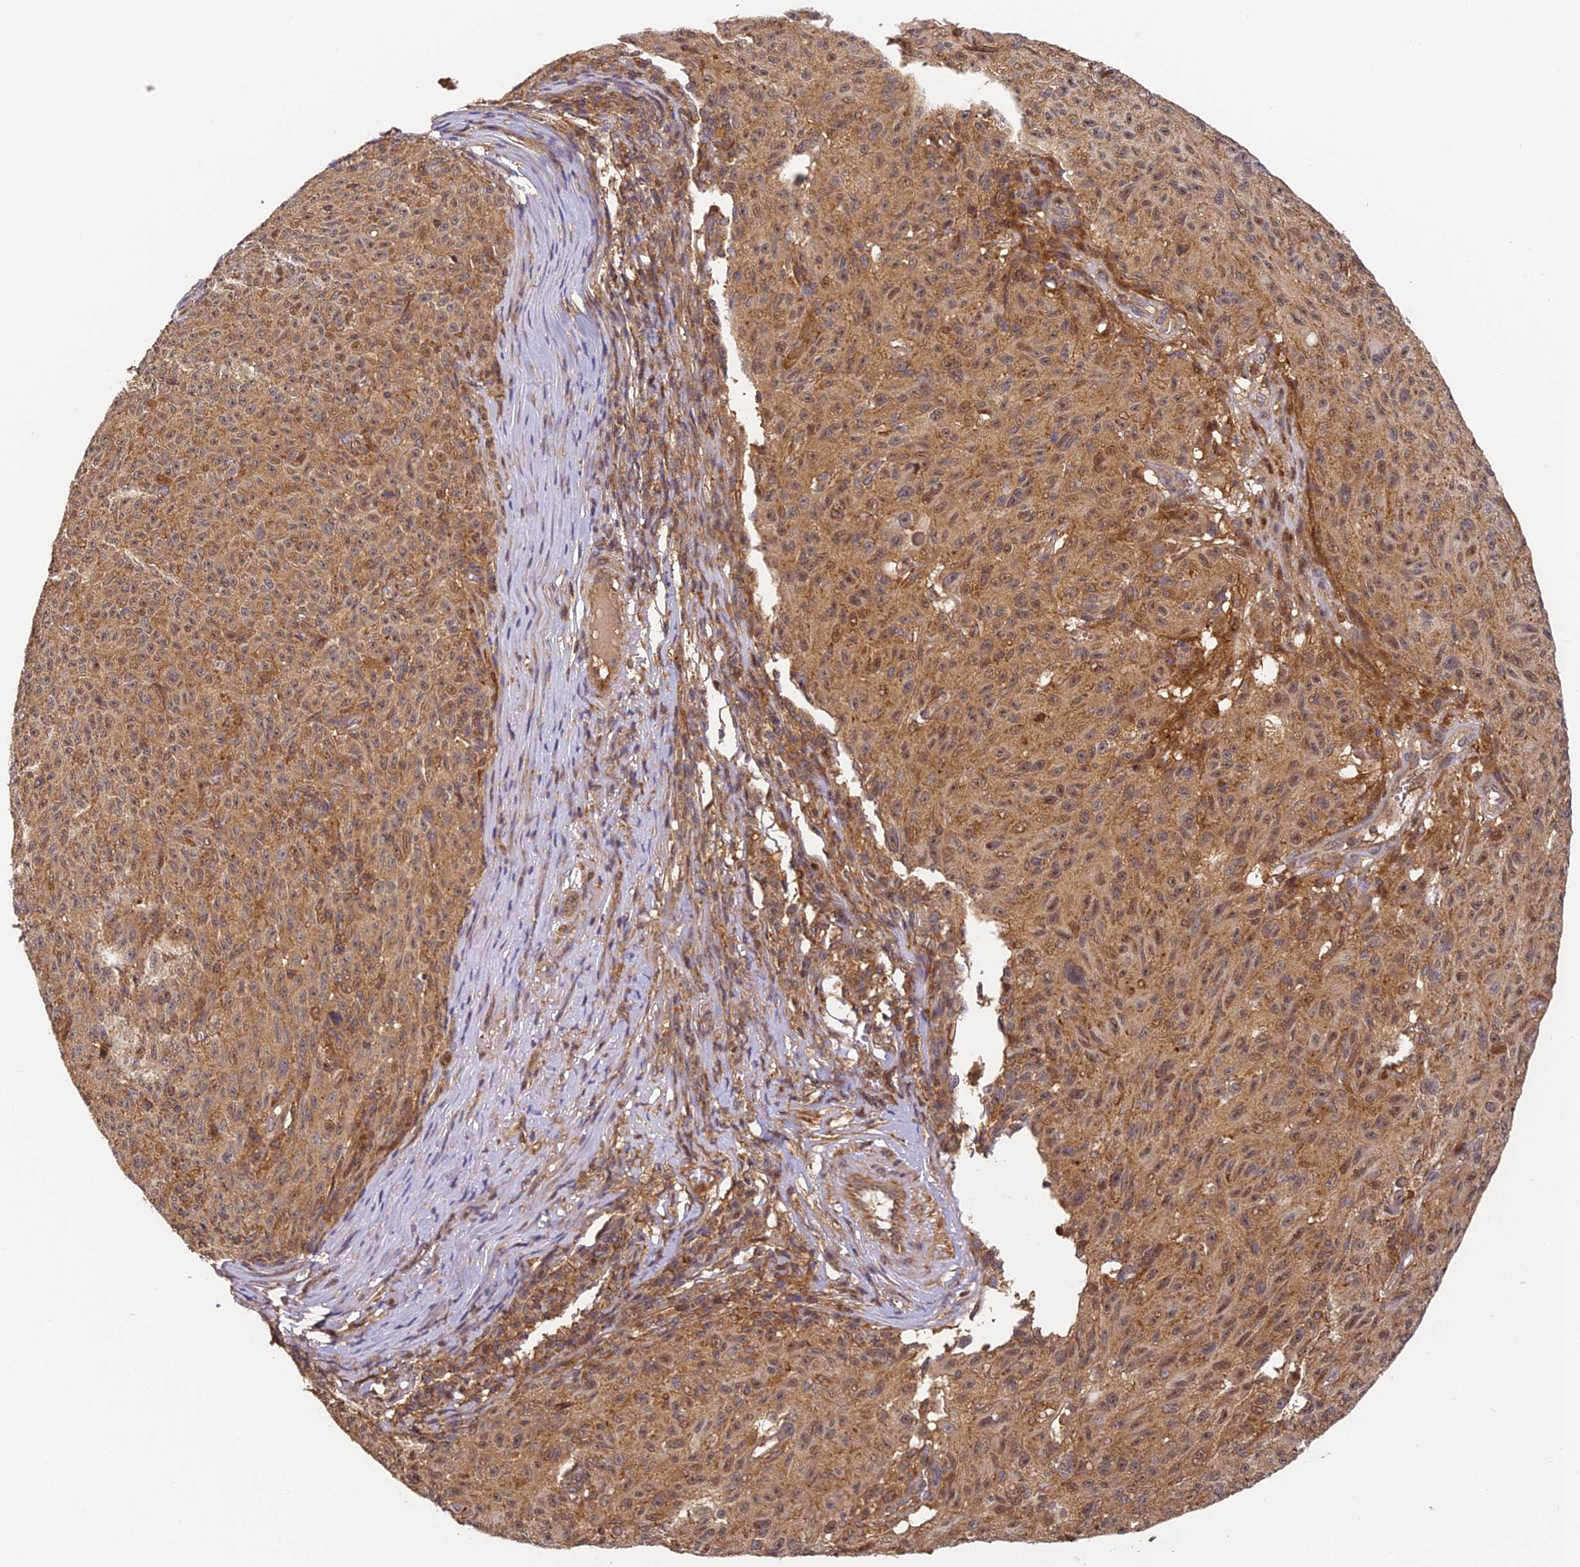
{"staining": {"intensity": "moderate", "quantity": ">75%", "location": "cytoplasmic/membranous,nuclear"}, "tissue": "melanoma", "cell_type": "Tumor cells", "image_type": "cancer", "snomed": [{"axis": "morphology", "description": "Malignant melanoma, NOS"}, {"axis": "topography", "description": "Skin"}], "caption": "IHC of human malignant melanoma shows medium levels of moderate cytoplasmic/membranous and nuclear positivity in approximately >75% of tumor cells.", "gene": "ZNF443", "patient": {"sex": "female", "age": 82}}